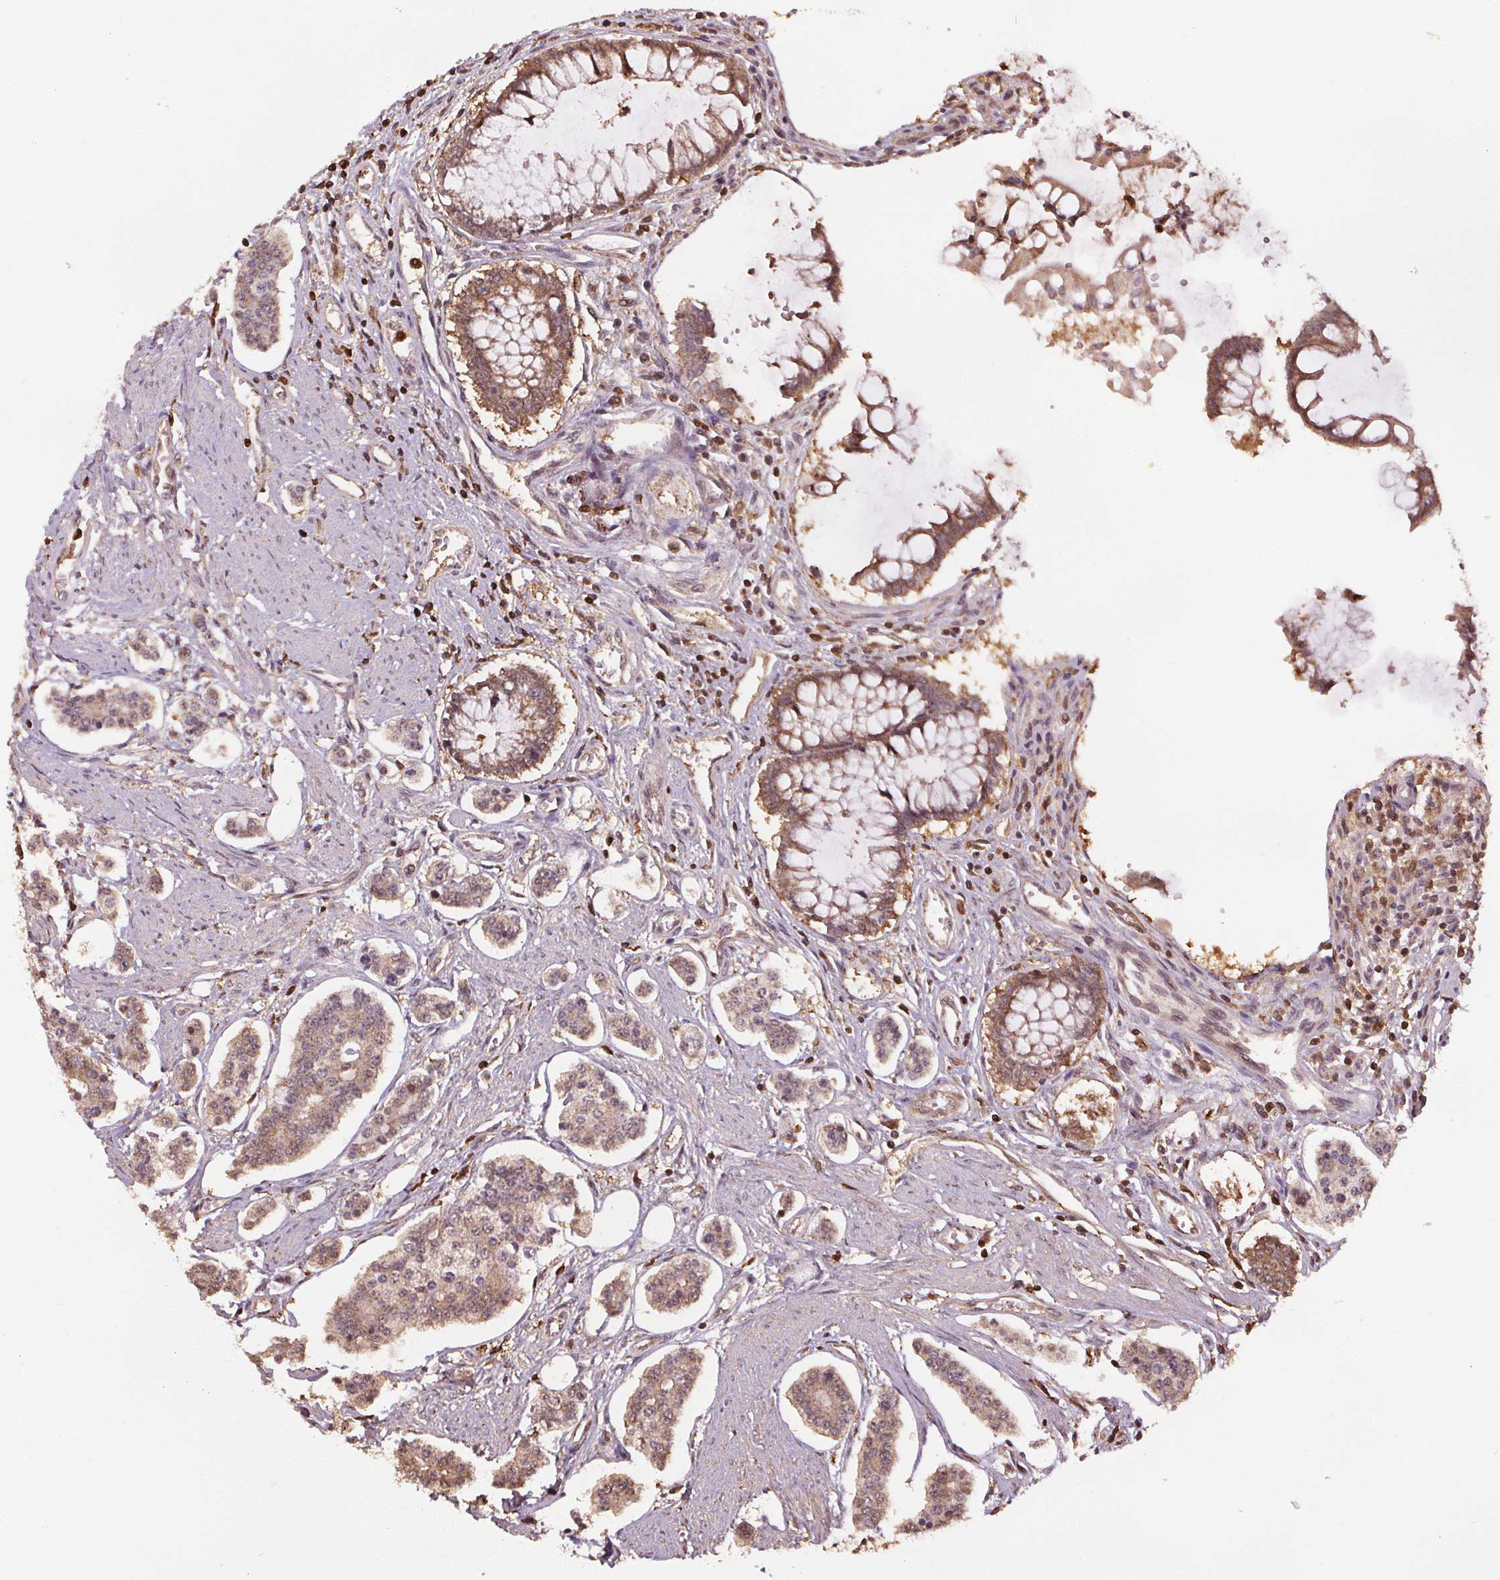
{"staining": {"intensity": "weak", "quantity": ">75%", "location": "cytoplasmic/membranous"}, "tissue": "carcinoid", "cell_type": "Tumor cells", "image_type": "cancer", "snomed": [{"axis": "morphology", "description": "Carcinoid, malignant, NOS"}, {"axis": "topography", "description": "Small intestine"}], "caption": "Human carcinoid stained with a protein marker demonstrates weak staining in tumor cells.", "gene": "ENO1", "patient": {"sex": "female", "age": 65}}